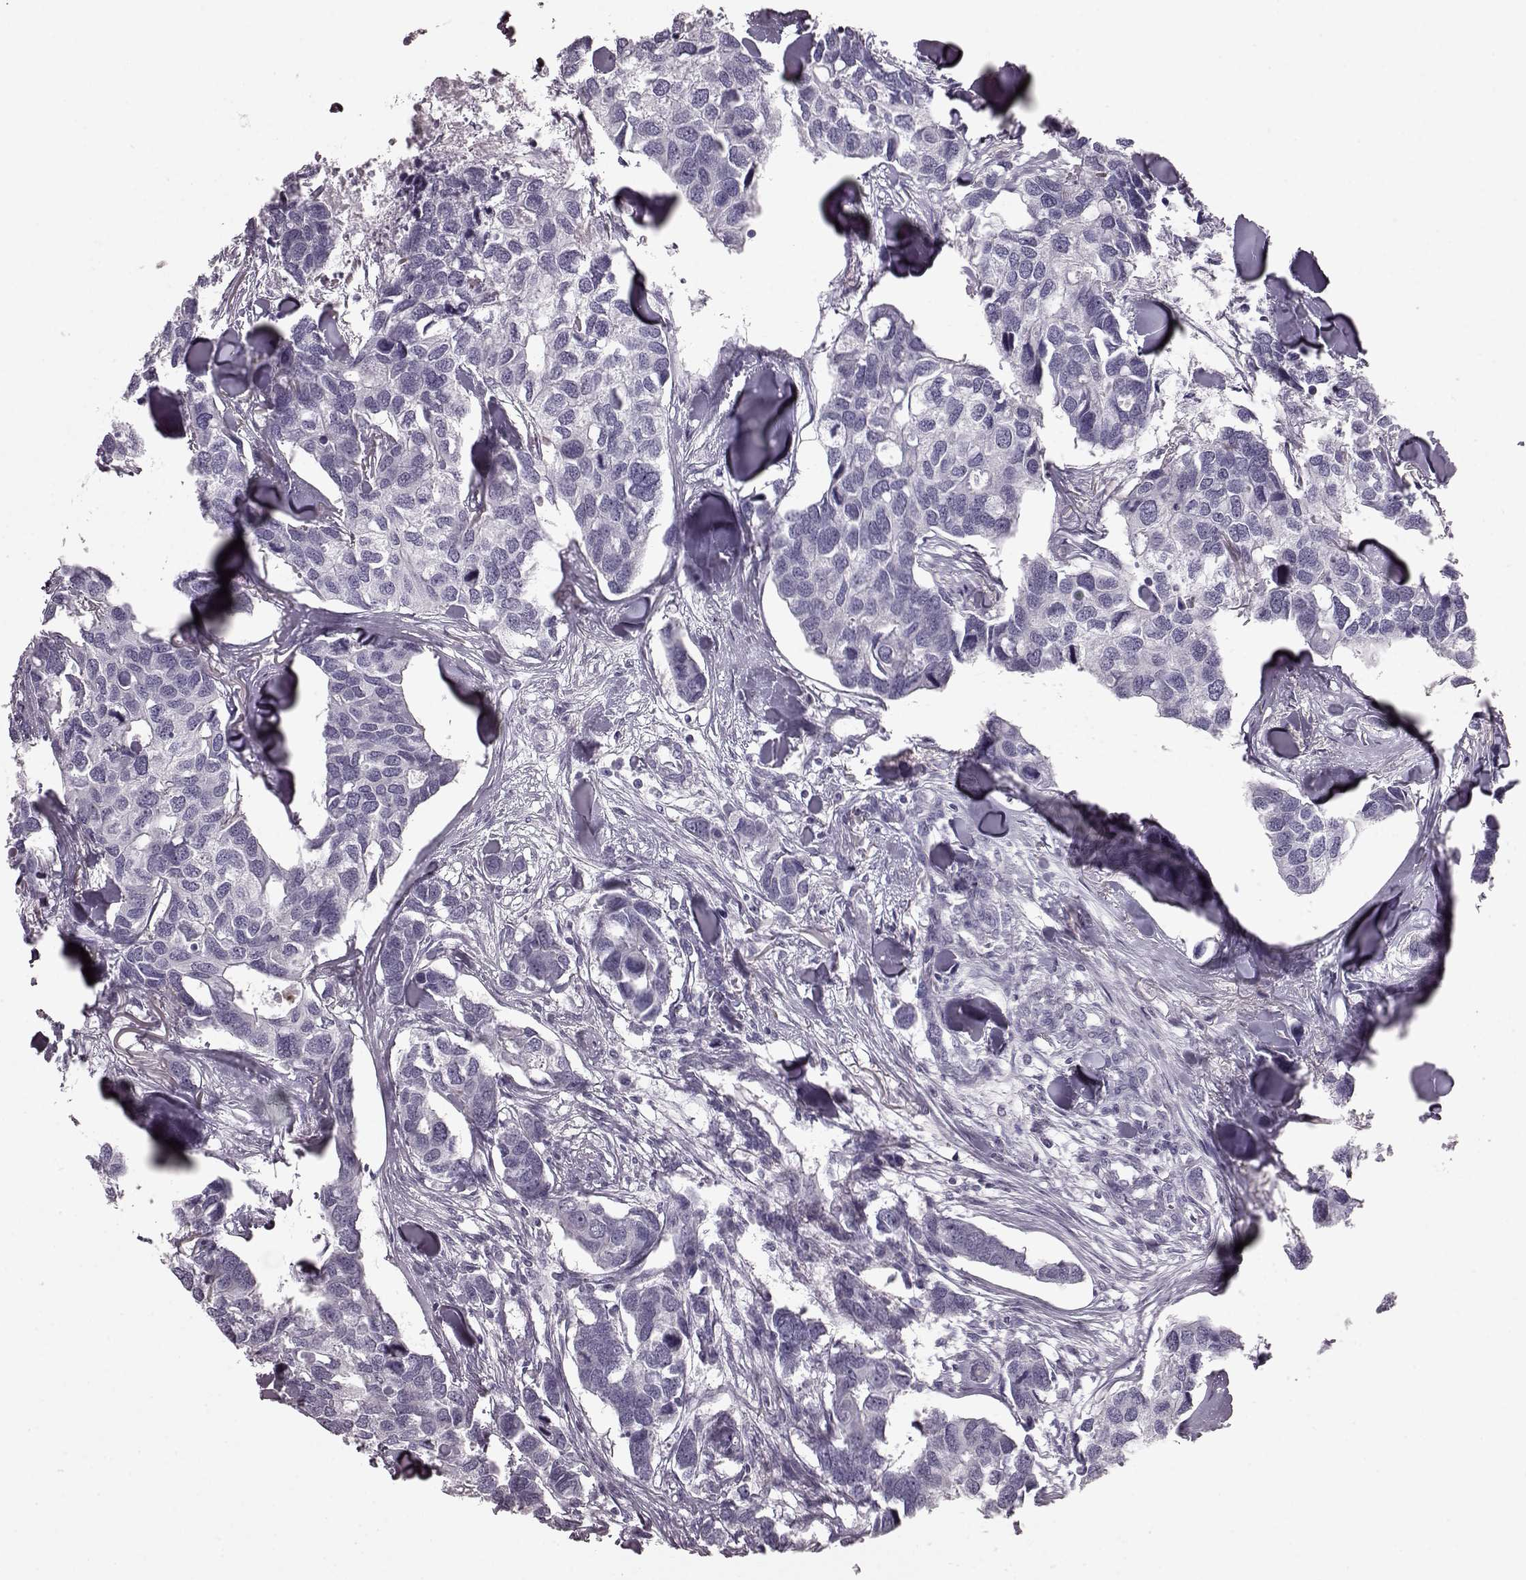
{"staining": {"intensity": "negative", "quantity": "none", "location": "none"}, "tissue": "breast cancer", "cell_type": "Tumor cells", "image_type": "cancer", "snomed": [{"axis": "morphology", "description": "Duct carcinoma"}, {"axis": "topography", "description": "Breast"}], "caption": "Immunohistochemical staining of breast invasive ductal carcinoma exhibits no significant staining in tumor cells. (Stains: DAB immunohistochemistry with hematoxylin counter stain, Microscopy: brightfield microscopy at high magnification).", "gene": "CRYBA2", "patient": {"sex": "female", "age": 83}}